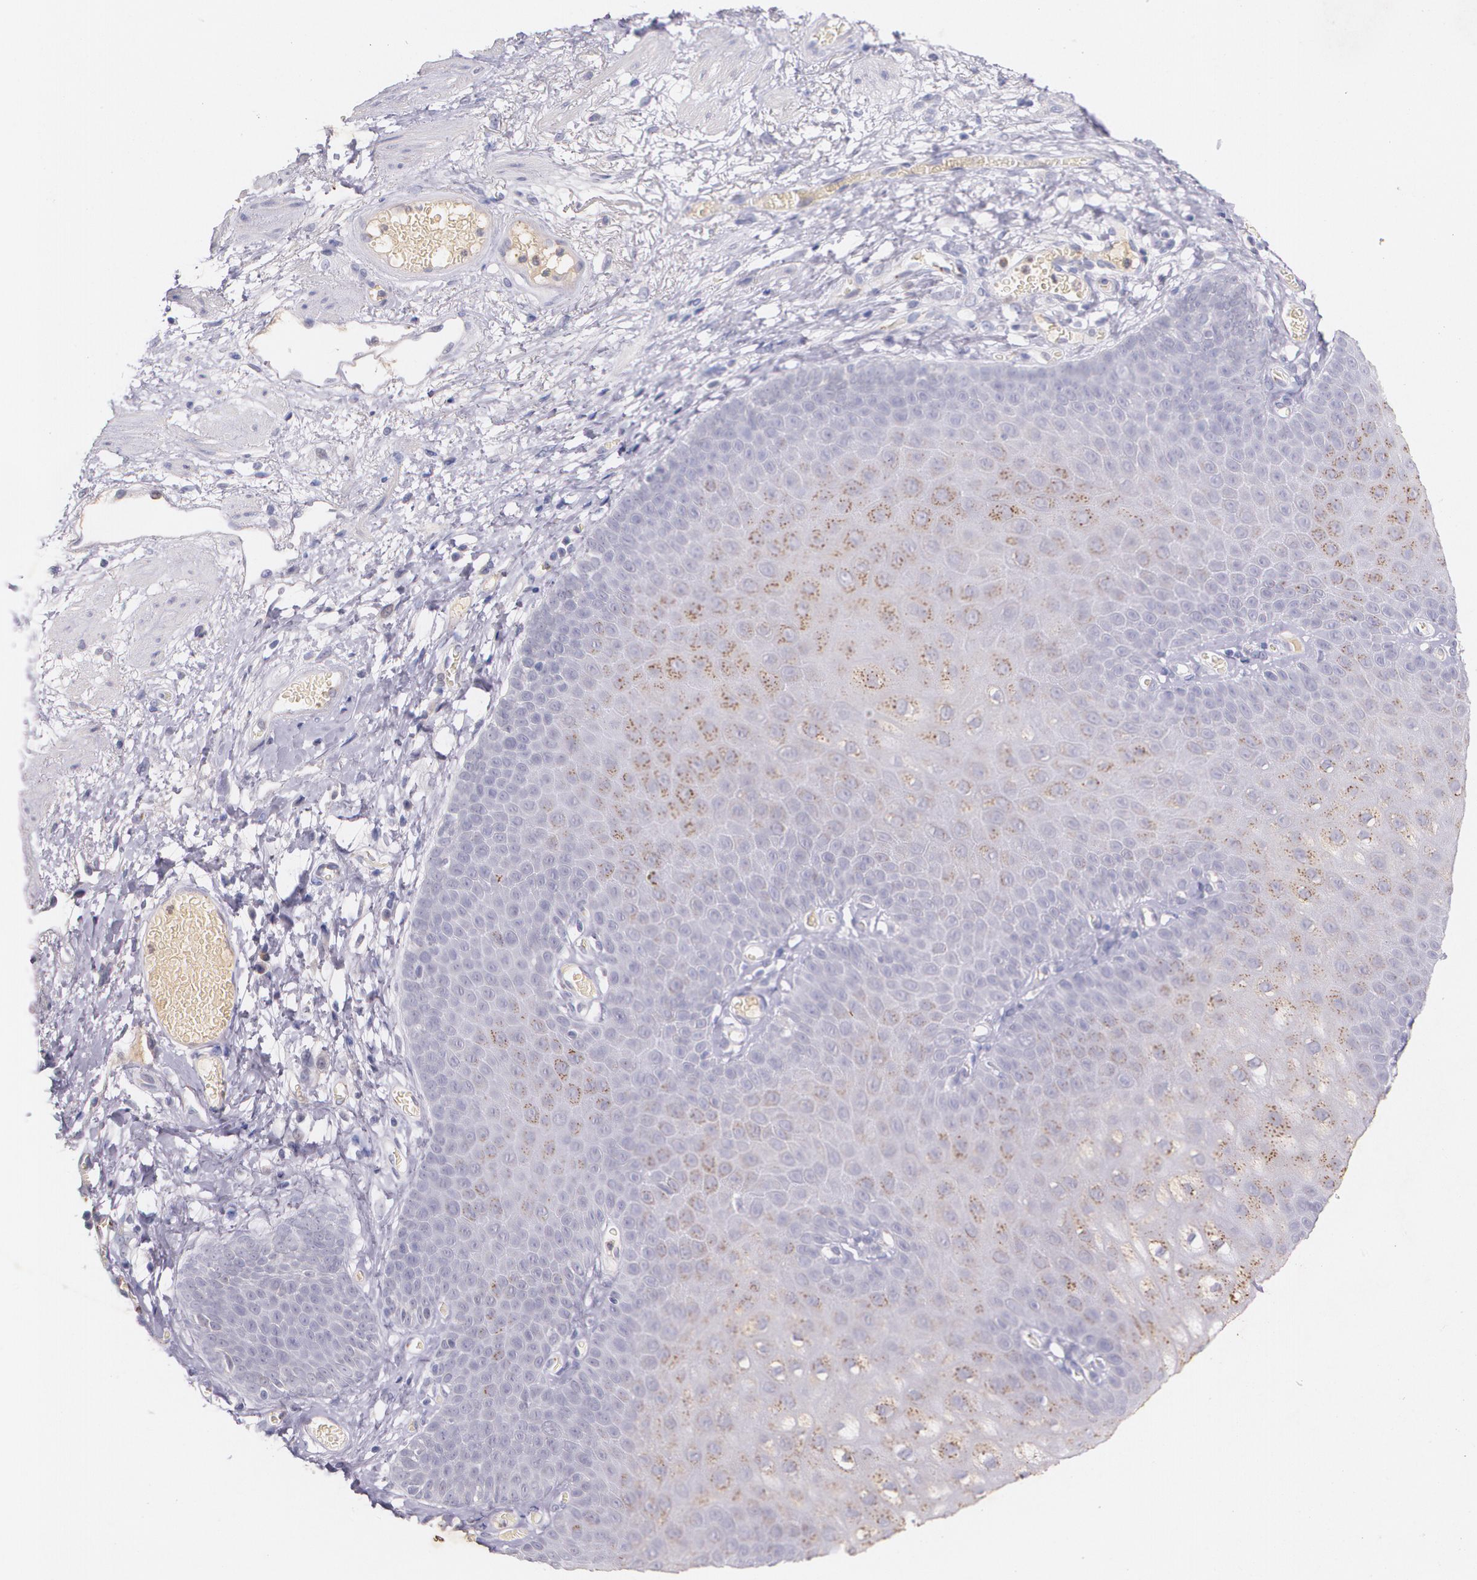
{"staining": {"intensity": "negative", "quantity": "none", "location": "none"}, "tissue": "skin", "cell_type": "Epidermal cells", "image_type": "normal", "snomed": [{"axis": "morphology", "description": "Normal tissue, NOS"}, {"axis": "morphology", "description": "Hemorrhoids"}, {"axis": "morphology", "description": "Inflammation, NOS"}, {"axis": "topography", "description": "Anal"}], "caption": "Histopathology image shows no significant protein positivity in epidermal cells of unremarkable skin. (IHC, brightfield microscopy, high magnification).", "gene": "TM4SF1", "patient": {"sex": "male", "age": 60}}